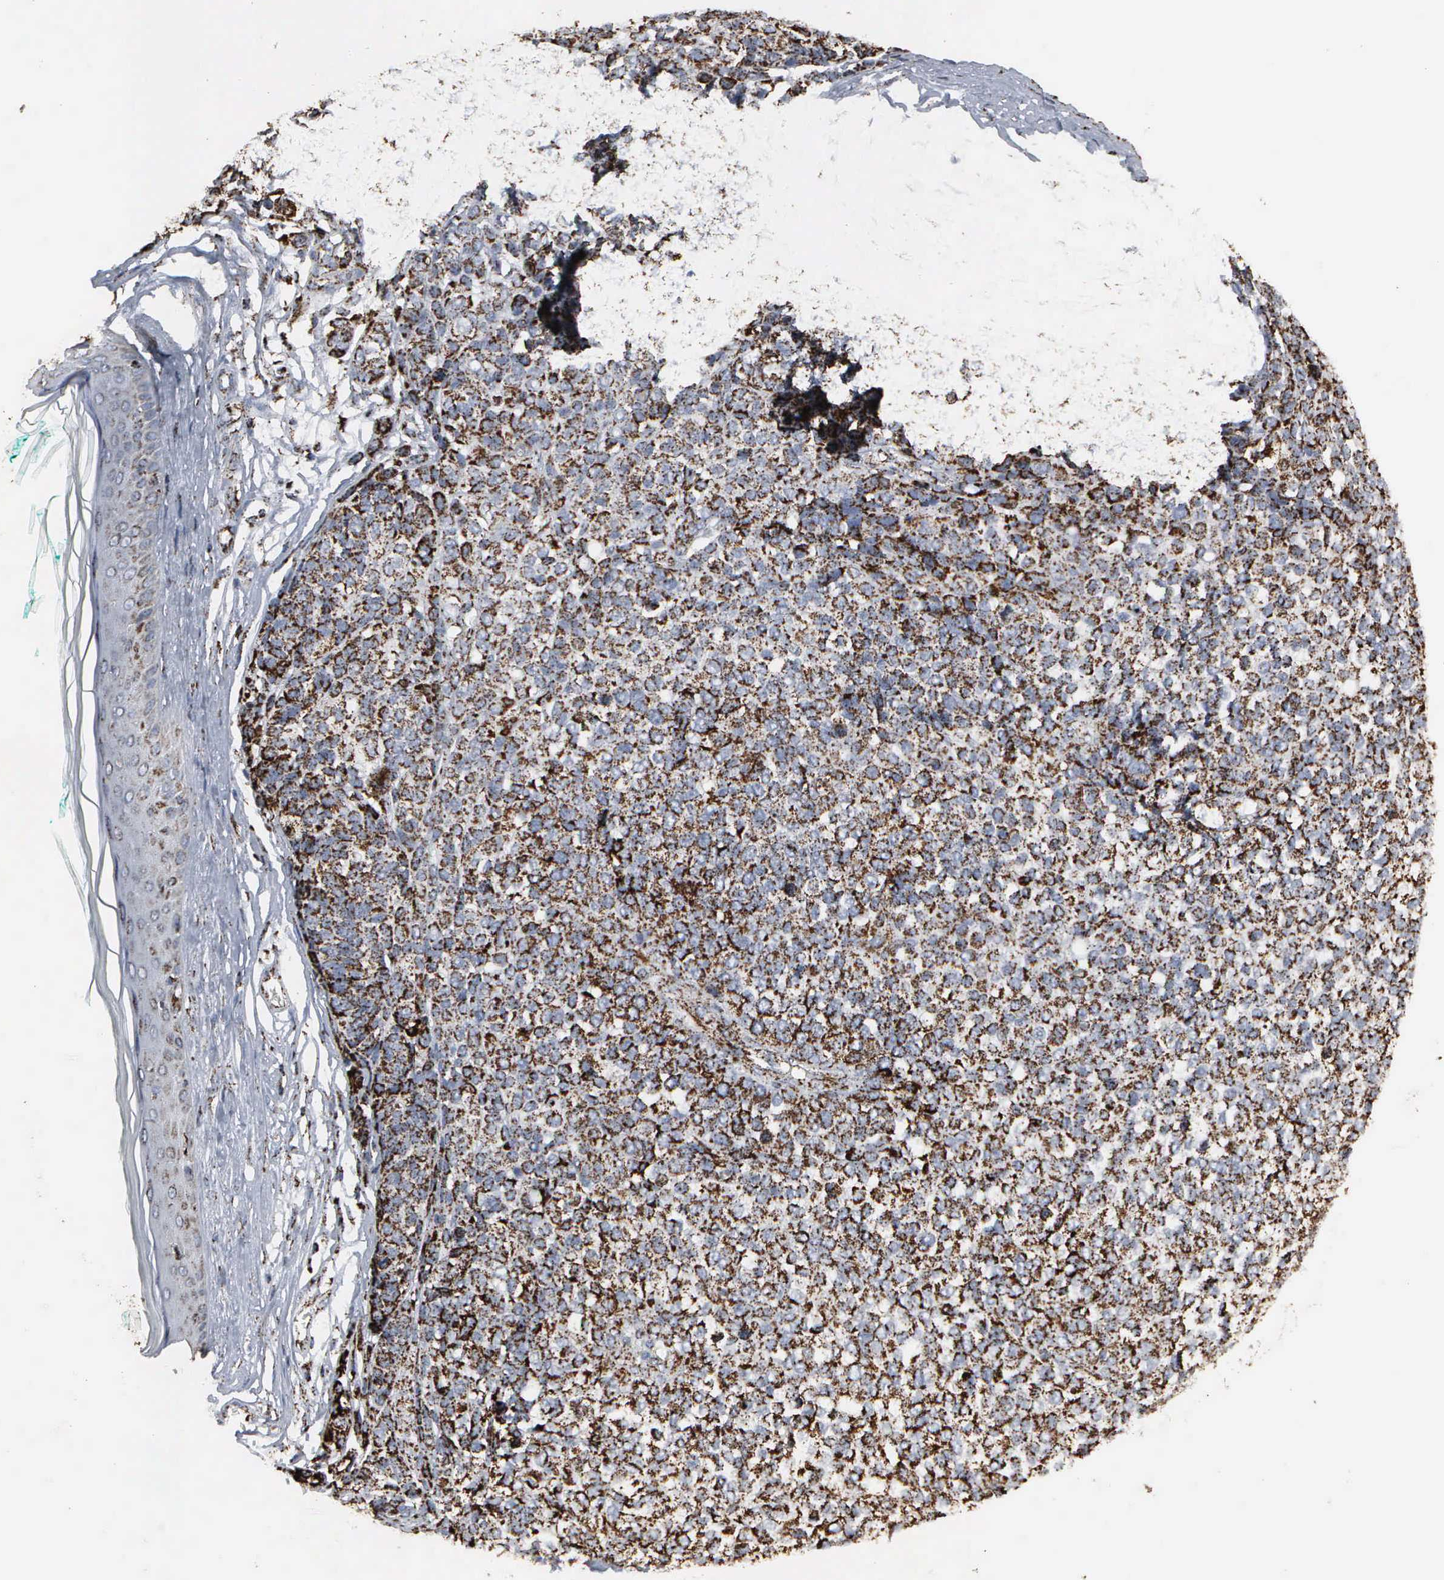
{"staining": {"intensity": "strong", "quantity": ">75%", "location": "cytoplasmic/membranous"}, "tissue": "melanoma", "cell_type": "Tumor cells", "image_type": "cancer", "snomed": [{"axis": "morphology", "description": "Malignant melanoma, NOS"}, {"axis": "topography", "description": "Skin"}], "caption": "Malignant melanoma was stained to show a protein in brown. There is high levels of strong cytoplasmic/membranous expression in approximately >75% of tumor cells. (DAB (3,3'-diaminobenzidine) = brown stain, brightfield microscopy at high magnification).", "gene": "HSPA9", "patient": {"sex": "female", "age": 85}}